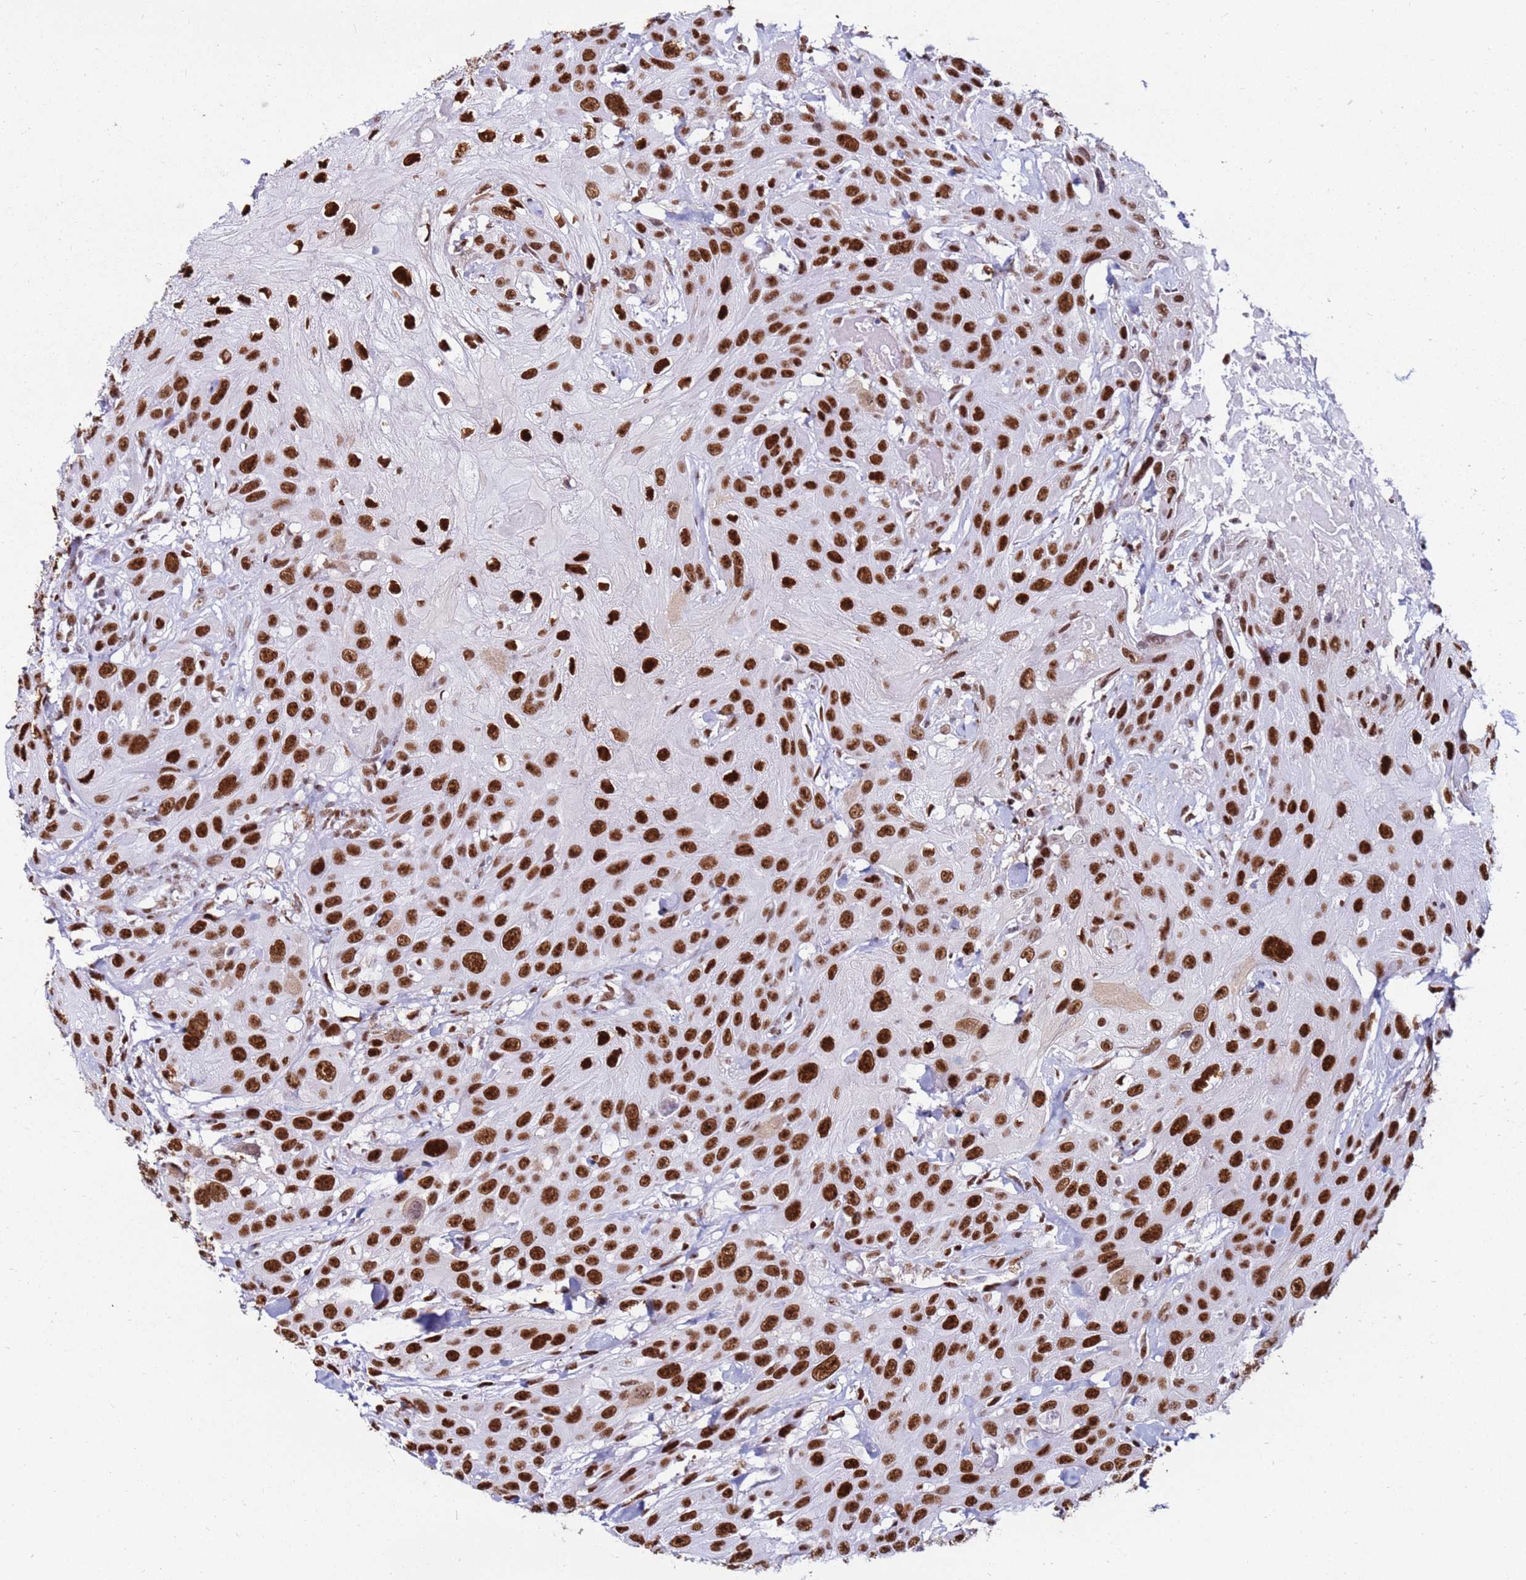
{"staining": {"intensity": "strong", "quantity": ">75%", "location": "nuclear"}, "tissue": "head and neck cancer", "cell_type": "Tumor cells", "image_type": "cancer", "snomed": [{"axis": "morphology", "description": "Squamous cell carcinoma, NOS"}, {"axis": "topography", "description": "Head-Neck"}], "caption": "The photomicrograph exhibits staining of head and neck cancer (squamous cell carcinoma), revealing strong nuclear protein staining (brown color) within tumor cells.", "gene": "KPNA4", "patient": {"sex": "male", "age": 81}}